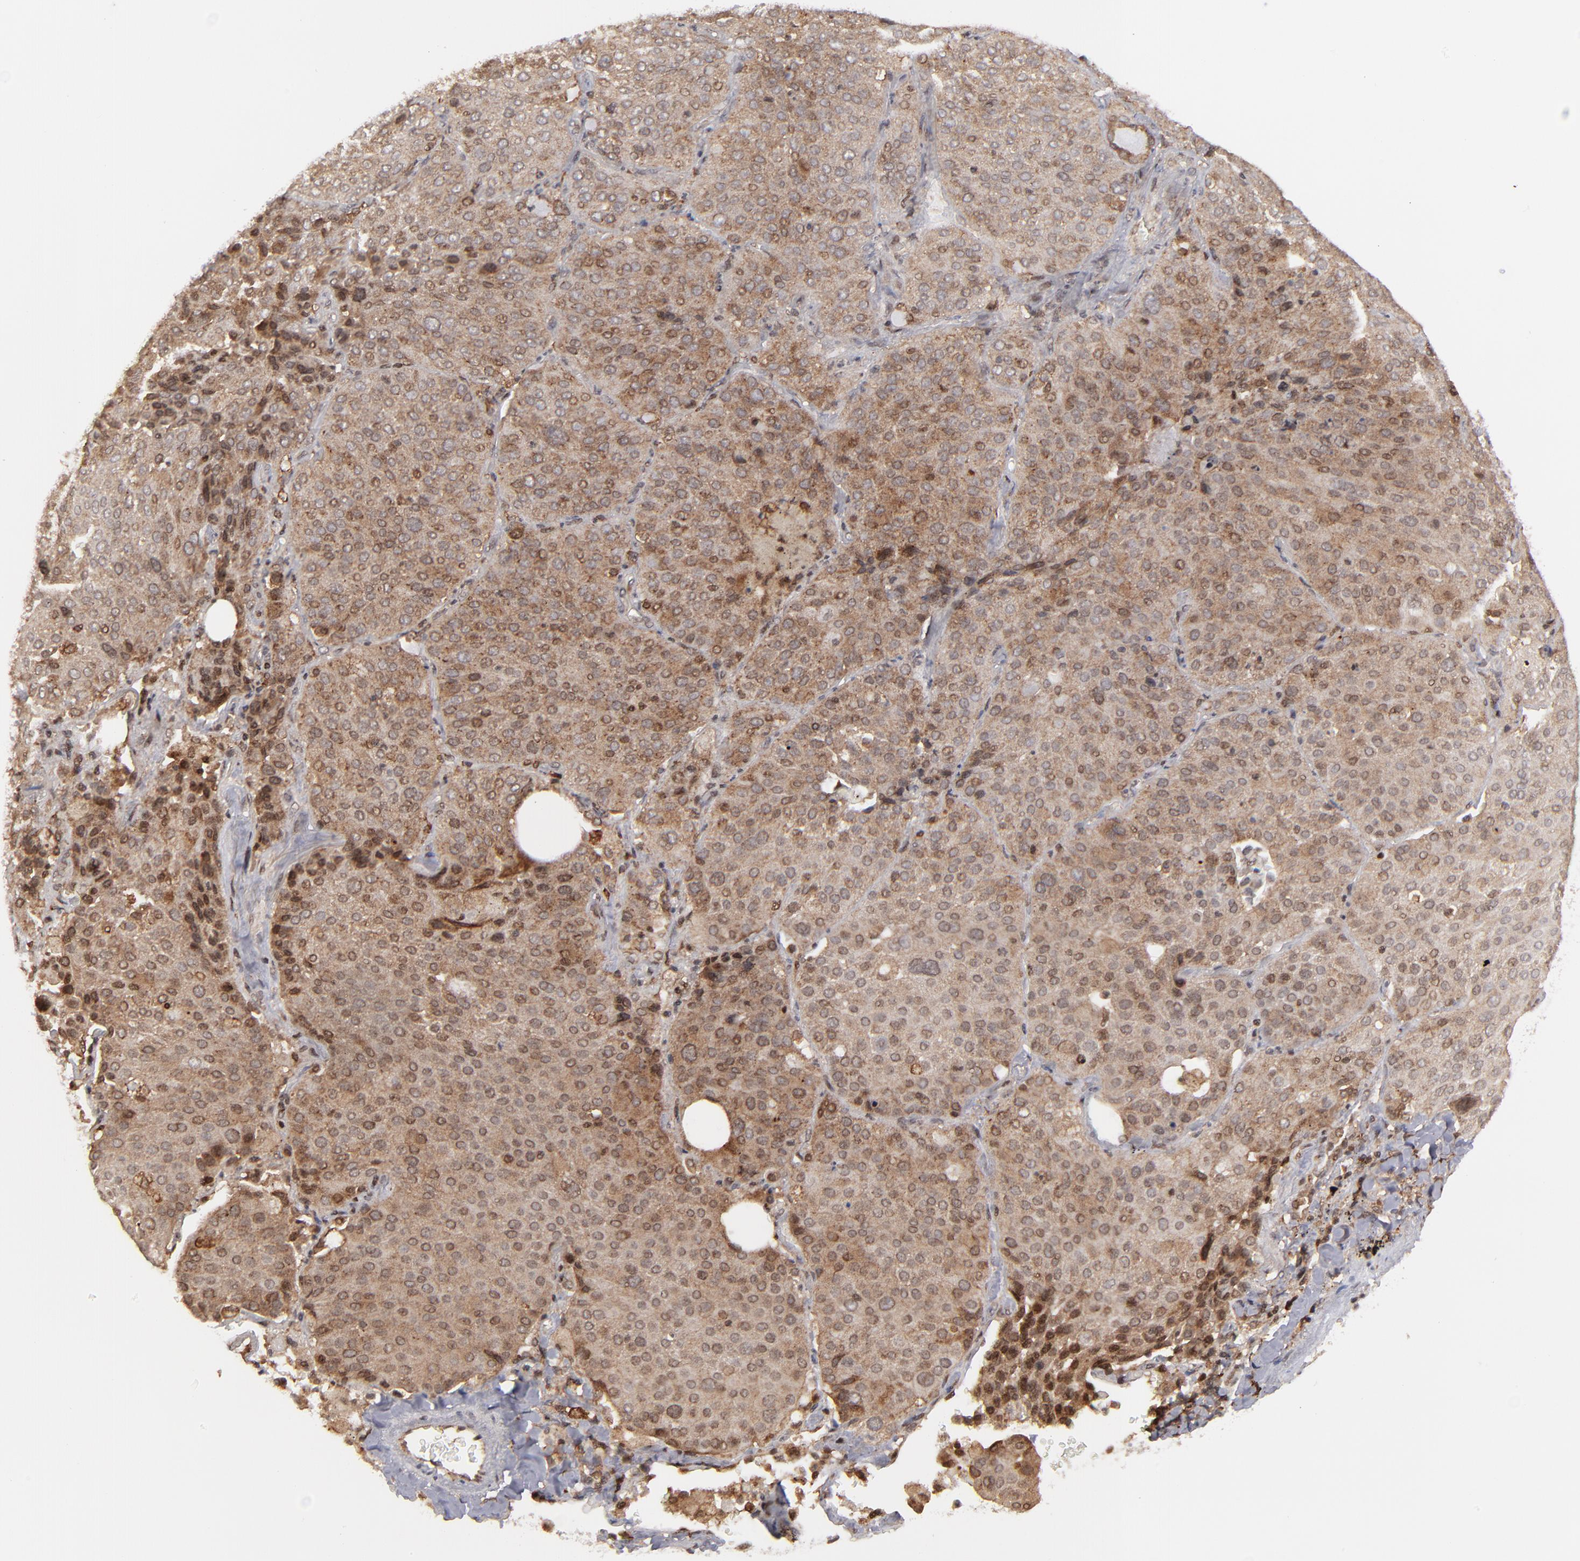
{"staining": {"intensity": "strong", "quantity": ">75%", "location": "cytoplasmic/membranous,nuclear"}, "tissue": "lung cancer", "cell_type": "Tumor cells", "image_type": "cancer", "snomed": [{"axis": "morphology", "description": "Squamous cell carcinoma, NOS"}, {"axis": "topography", "description": "Lung"}], "caption": "Tumor cells exhibit high levels of strong cytoplasmic/membranous and nuclear positivity in about >75% of cells in human squamous cell carcinoma (lung).", "gene": "RGS6", "patient": {"sex": "male", "age": 54}}